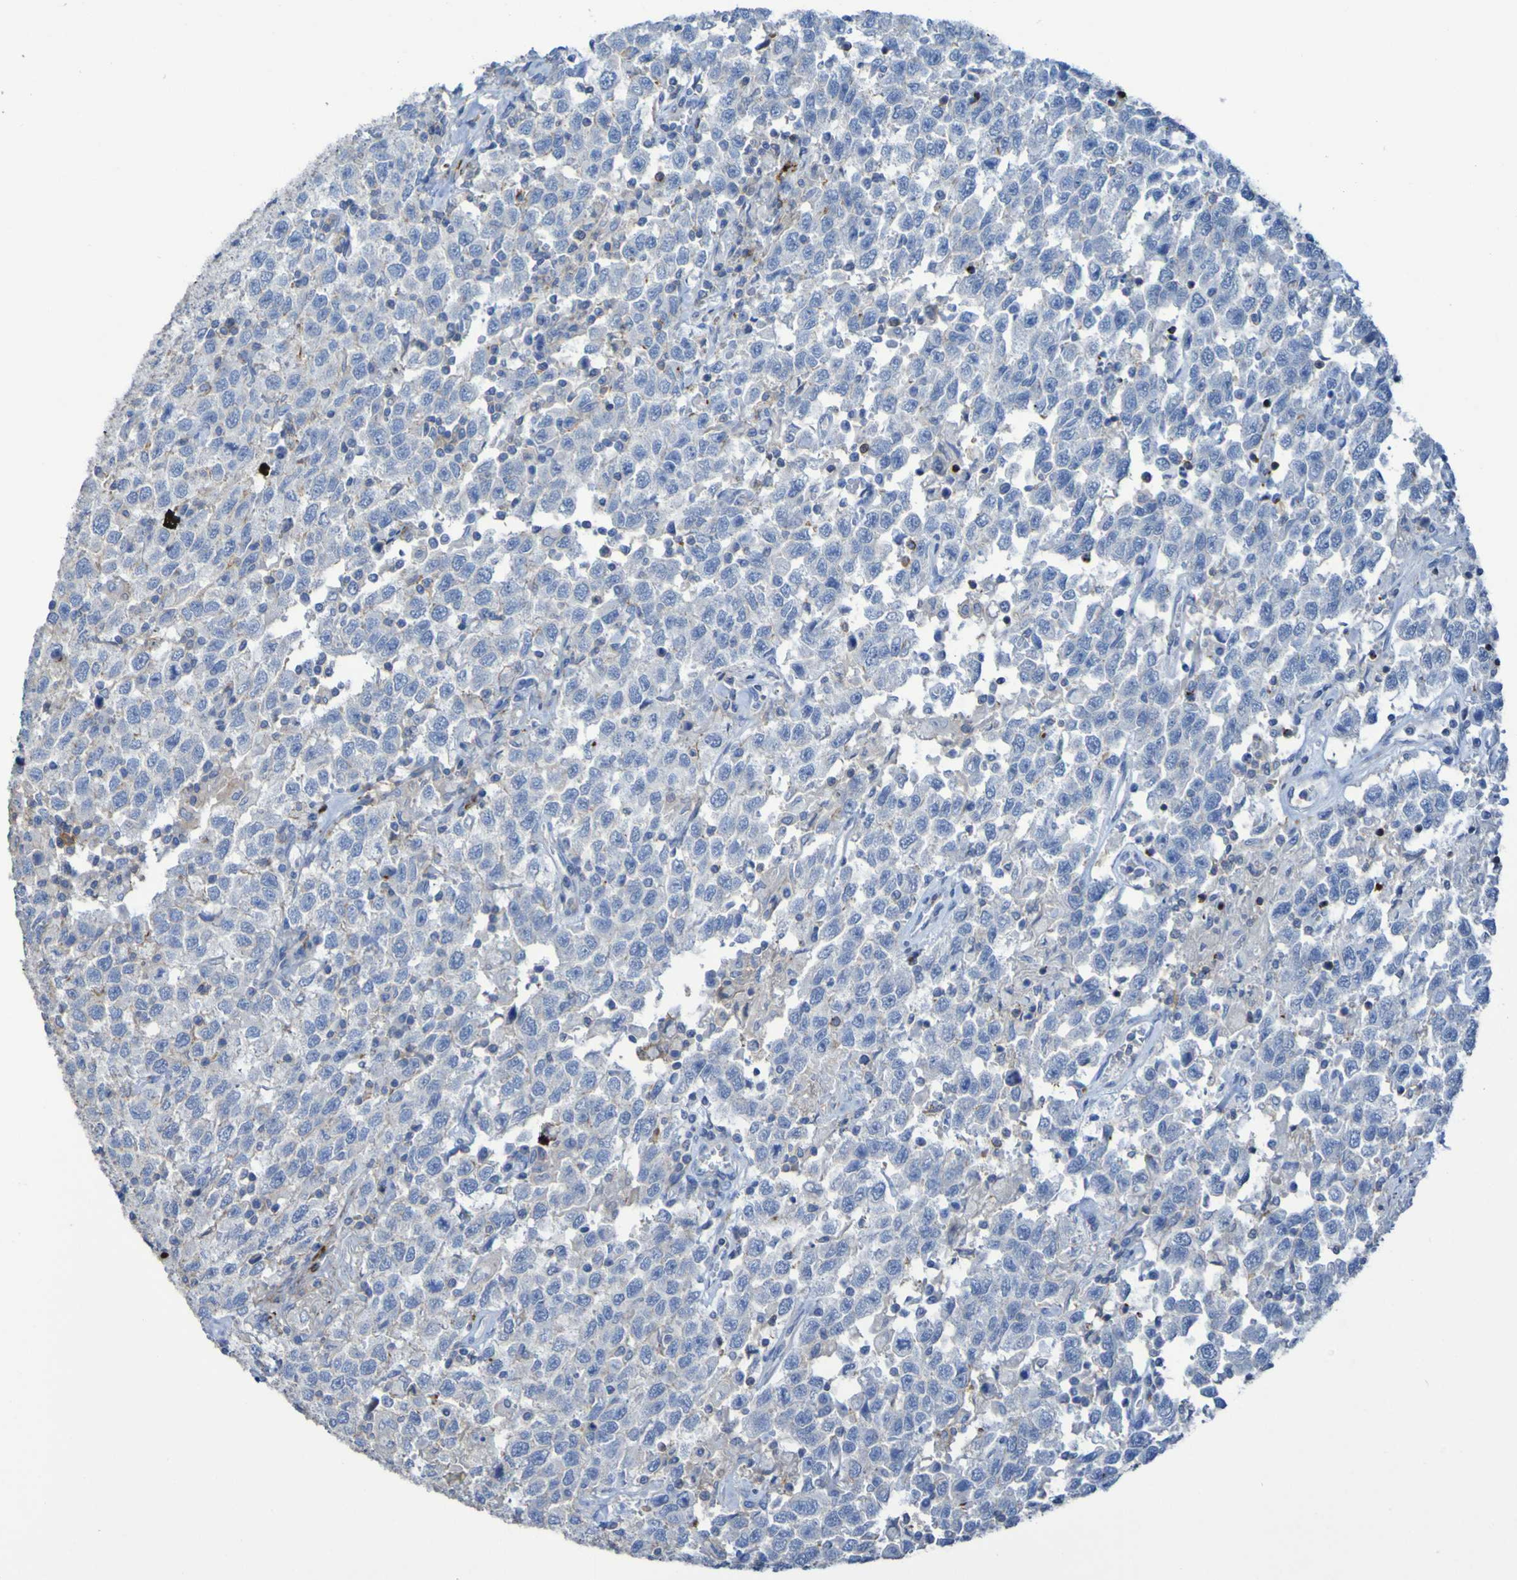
{"staining": {"intensity": "negative", "quantity": "none", "location": "none"}, "tissue": "testis cancer", "cell_type": "Tumor cells", "image_type": "cancer", "snomed": [{"axis": "morphology", "description": "Seminoma, NOS"}, {"axis": "topography", "description": "Testis"}], "caption": "Tumor cells are negative for protein expression in human seminoma (testis).", "gene": "RNF182", "patient": {"sex": "male", "age": 41}}